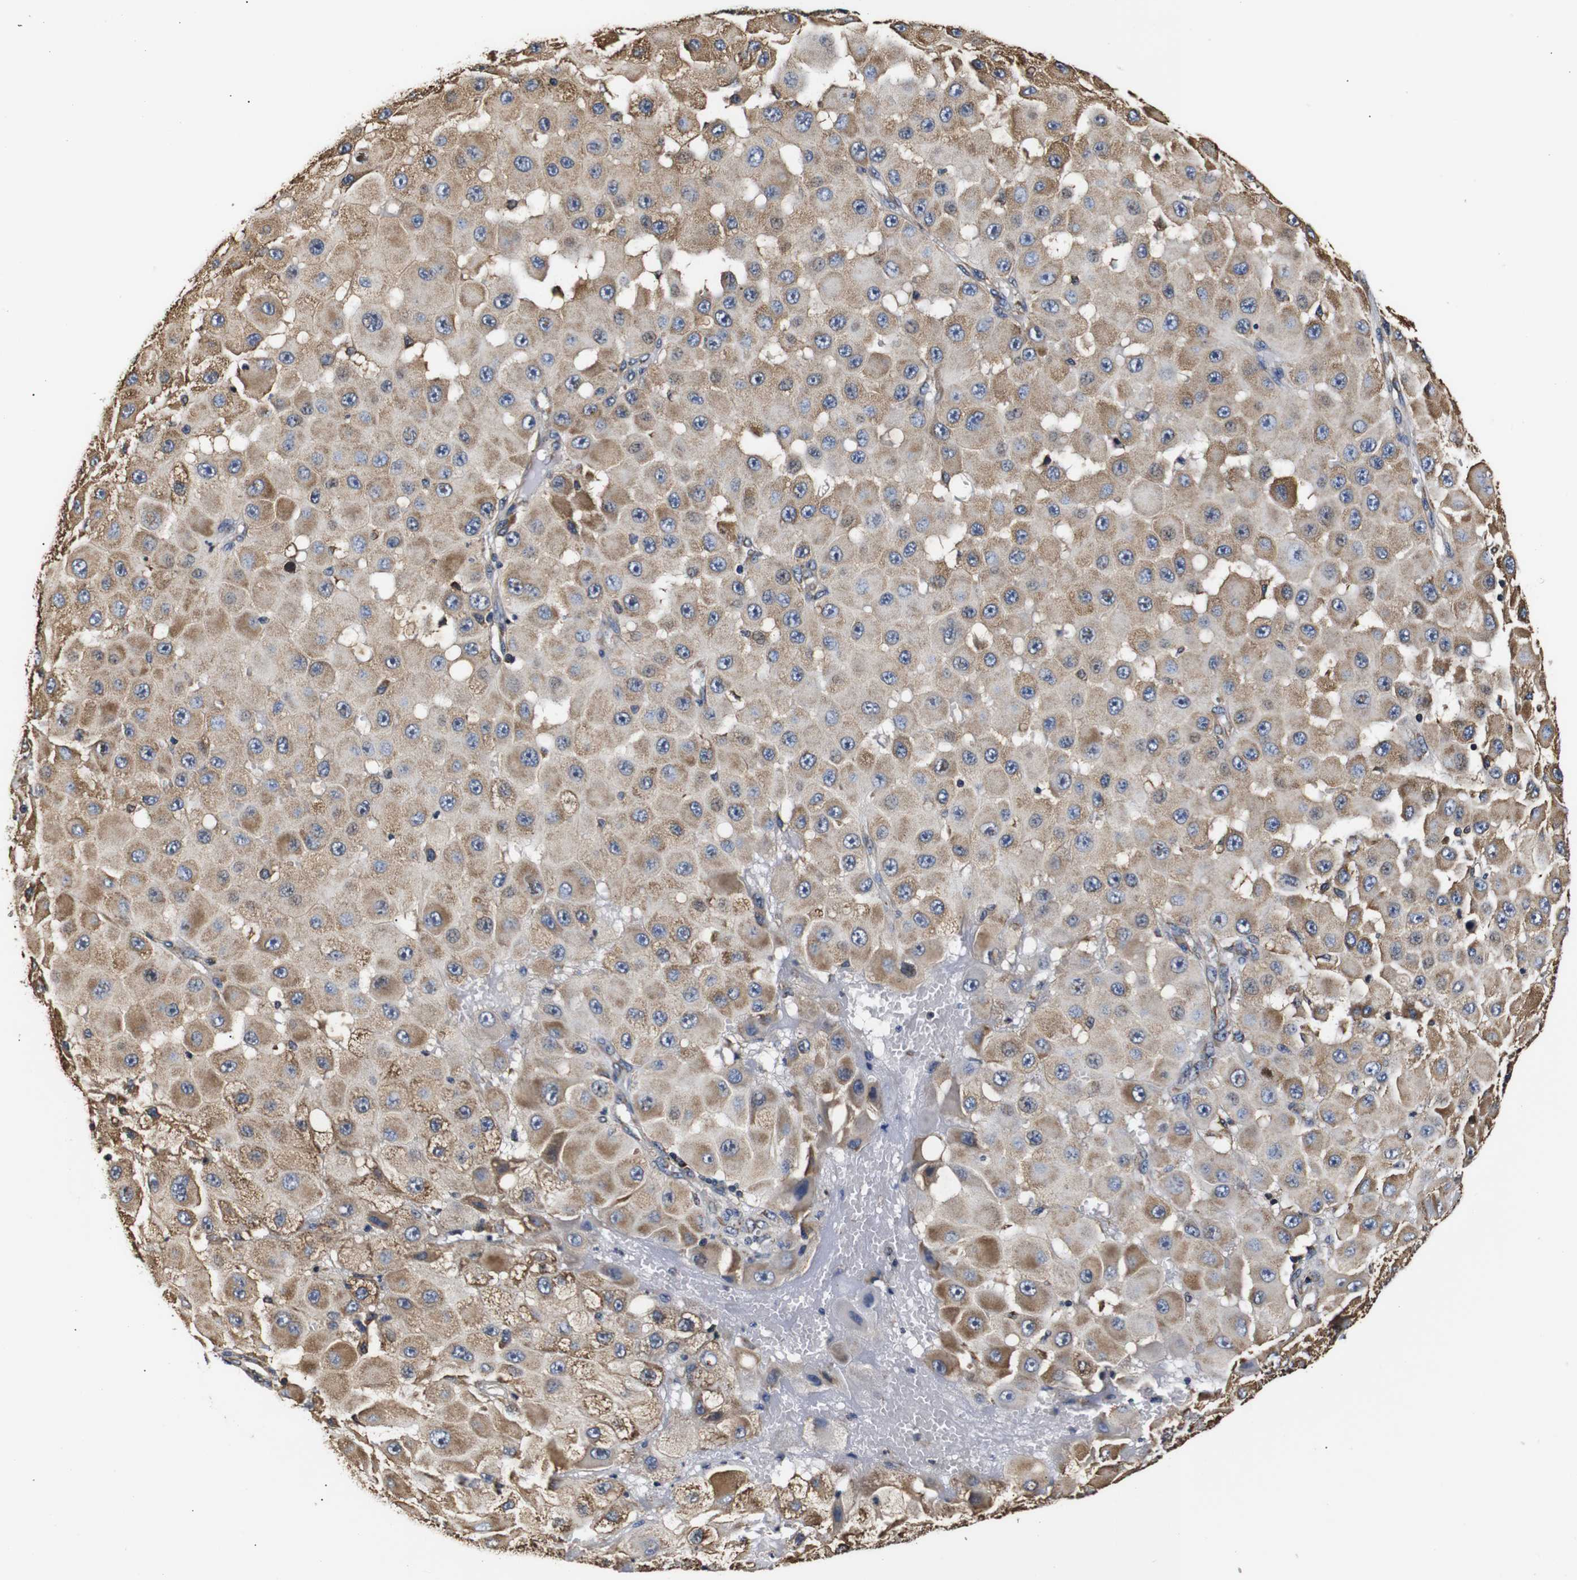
{"staining": {"intensity": "moderate", "quantity": ">75%", "location": "cytoplasmic/membranous"}, "tissue": "melanoma", "cell_type": "Tumor cells", "image_type": "cancer", "snomed": [{"axis": "morphology", "description": "Malignant melanoma, NOS"}, {"axis": "topography", "description": "Skin"}], "caption": "High-magnification brightfield microscopy of melanoma stained with DAB (brown) and counterstained with hematoxylin (blue). tumor cells exhibit moderate cytoplasmic/membranous staining is identified in approximately>75% of cells.", "gene": "HHIP", "patient": {"sex": "female", "age": 81}}